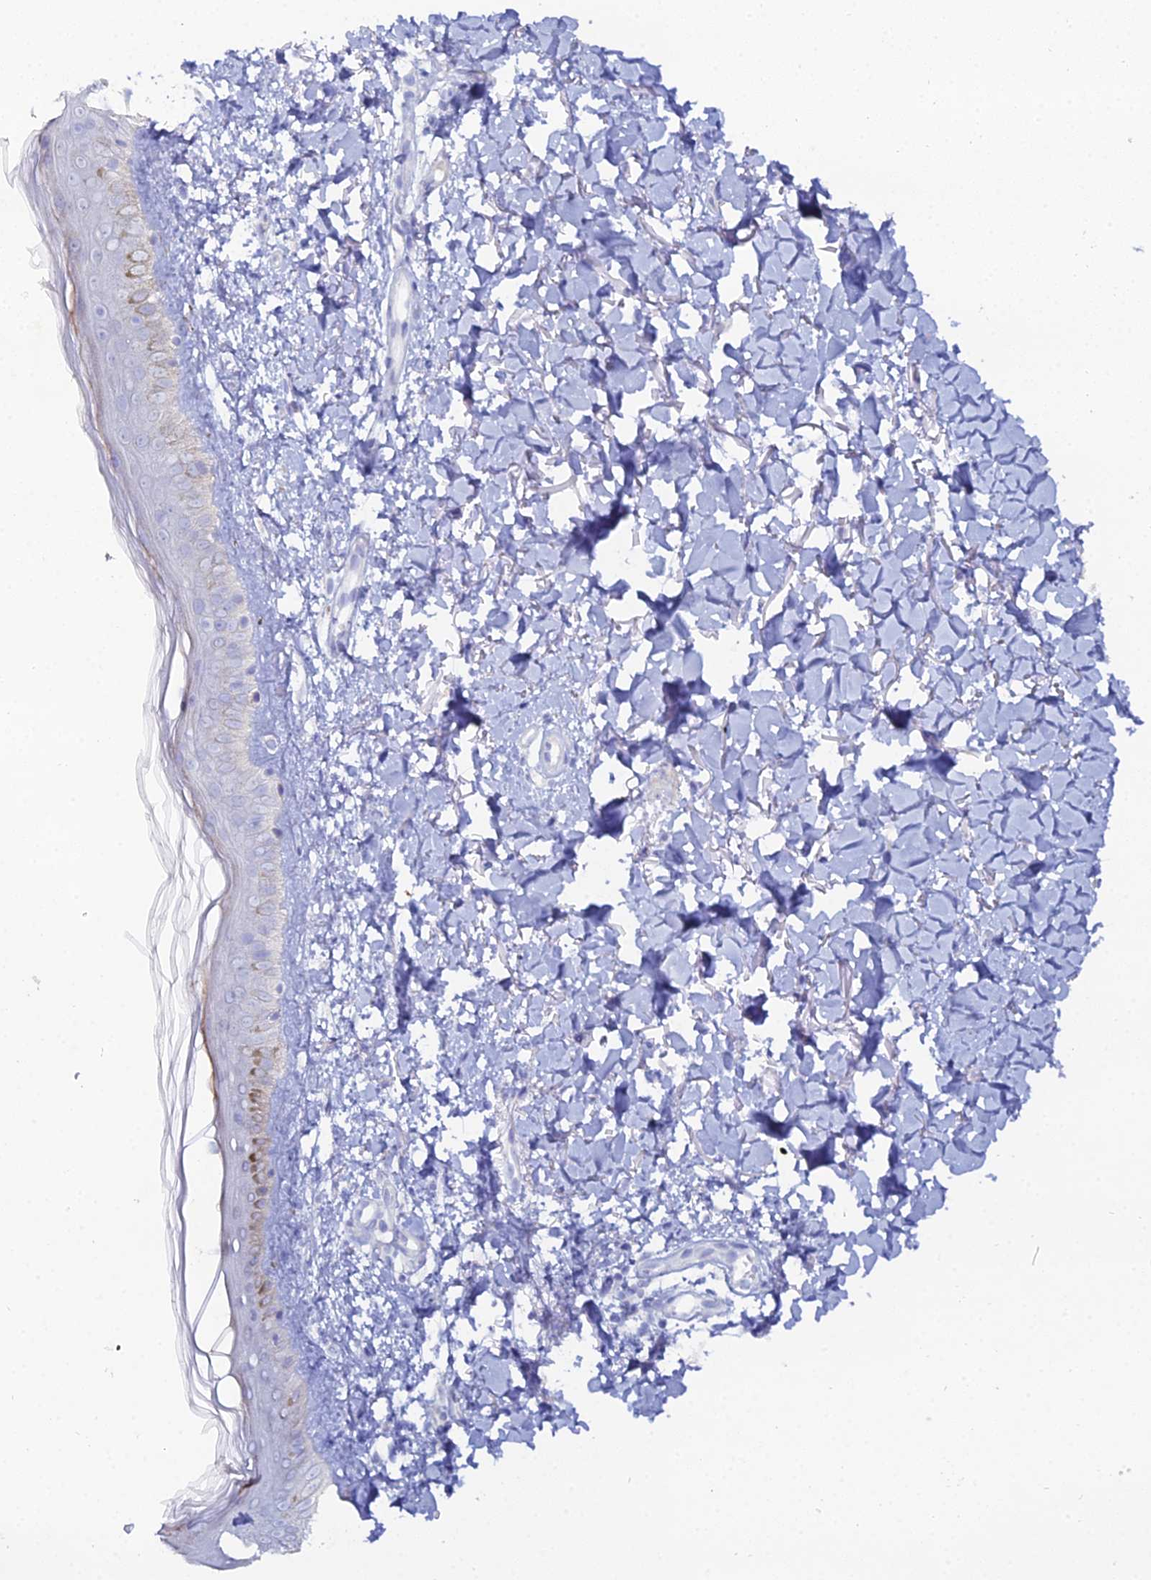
{"staining": {"intensity": "negative", "quantity": "none", "location": "none"}, "tissue": "skin", "cell_type": "Fibroblasts", "image_type": "normal", "snomed": [{"axis": "morphology", "description": "Normal tissue, NOS"}, {"axis": "topography", "description": "Skin"}], "caption": "A high-resolution image shows IHC staining of normal skin, which exhibits no significant positivity in fibroblasts.", "gene": "DHX34", "patient": {"sex": "female", "age": 58}}